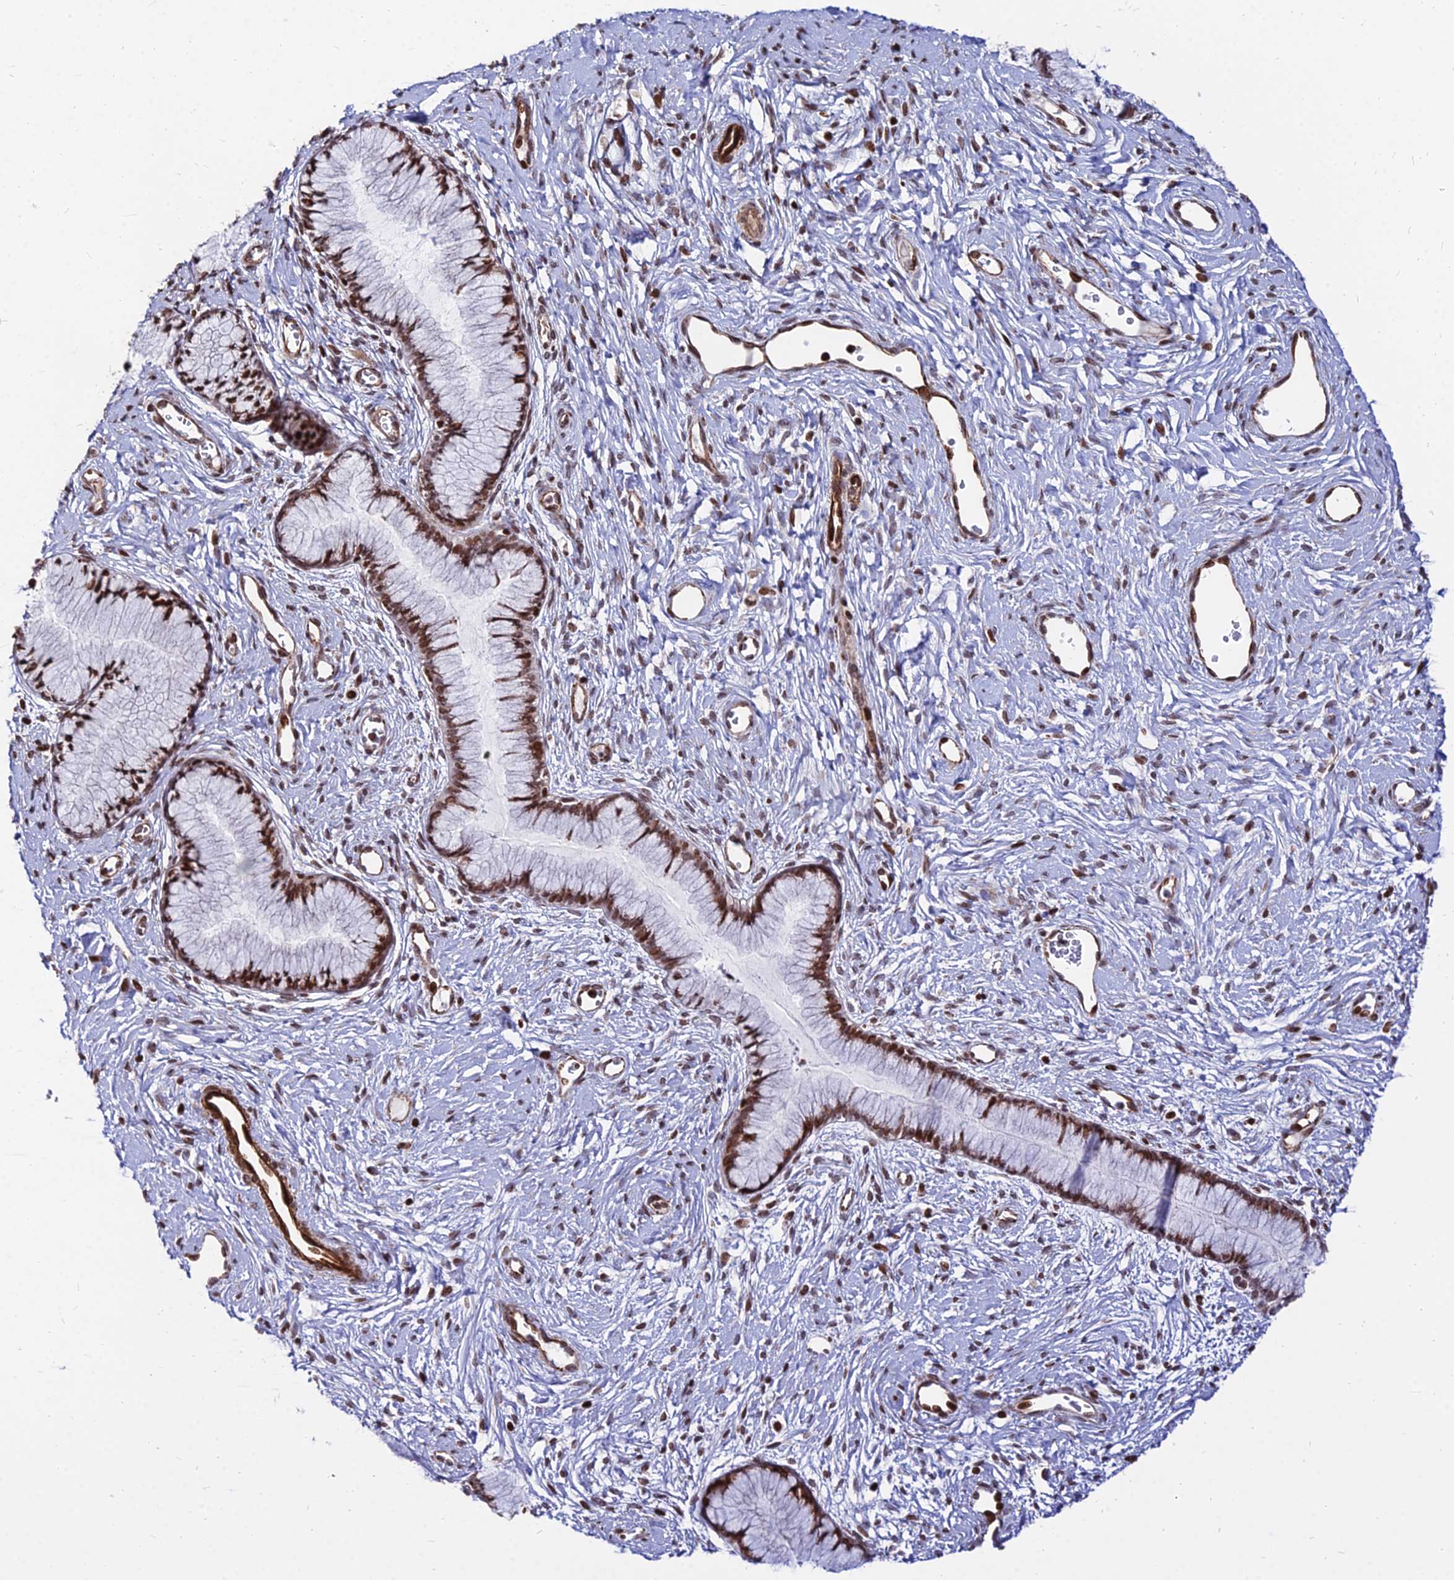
{"staining": {"intensity": "strong", "quantity": ">75%", "location": "nuclear"}, "tissue": "cervix", "cell_type": "Glandular cells", "image_type": "normal", "snomed": [{"axis": "morphology", "description": "Normal tissue, NOS"}, {"axis": "topography", "description": "Cervix"}], "caption": "Cervix stained with immunohistochemistry (IHC) reveals strong nuclear staining in approximately >75% of glandular cells.", "gene": "NYAP2", "patient": {"sex": "female", "age": 42}}